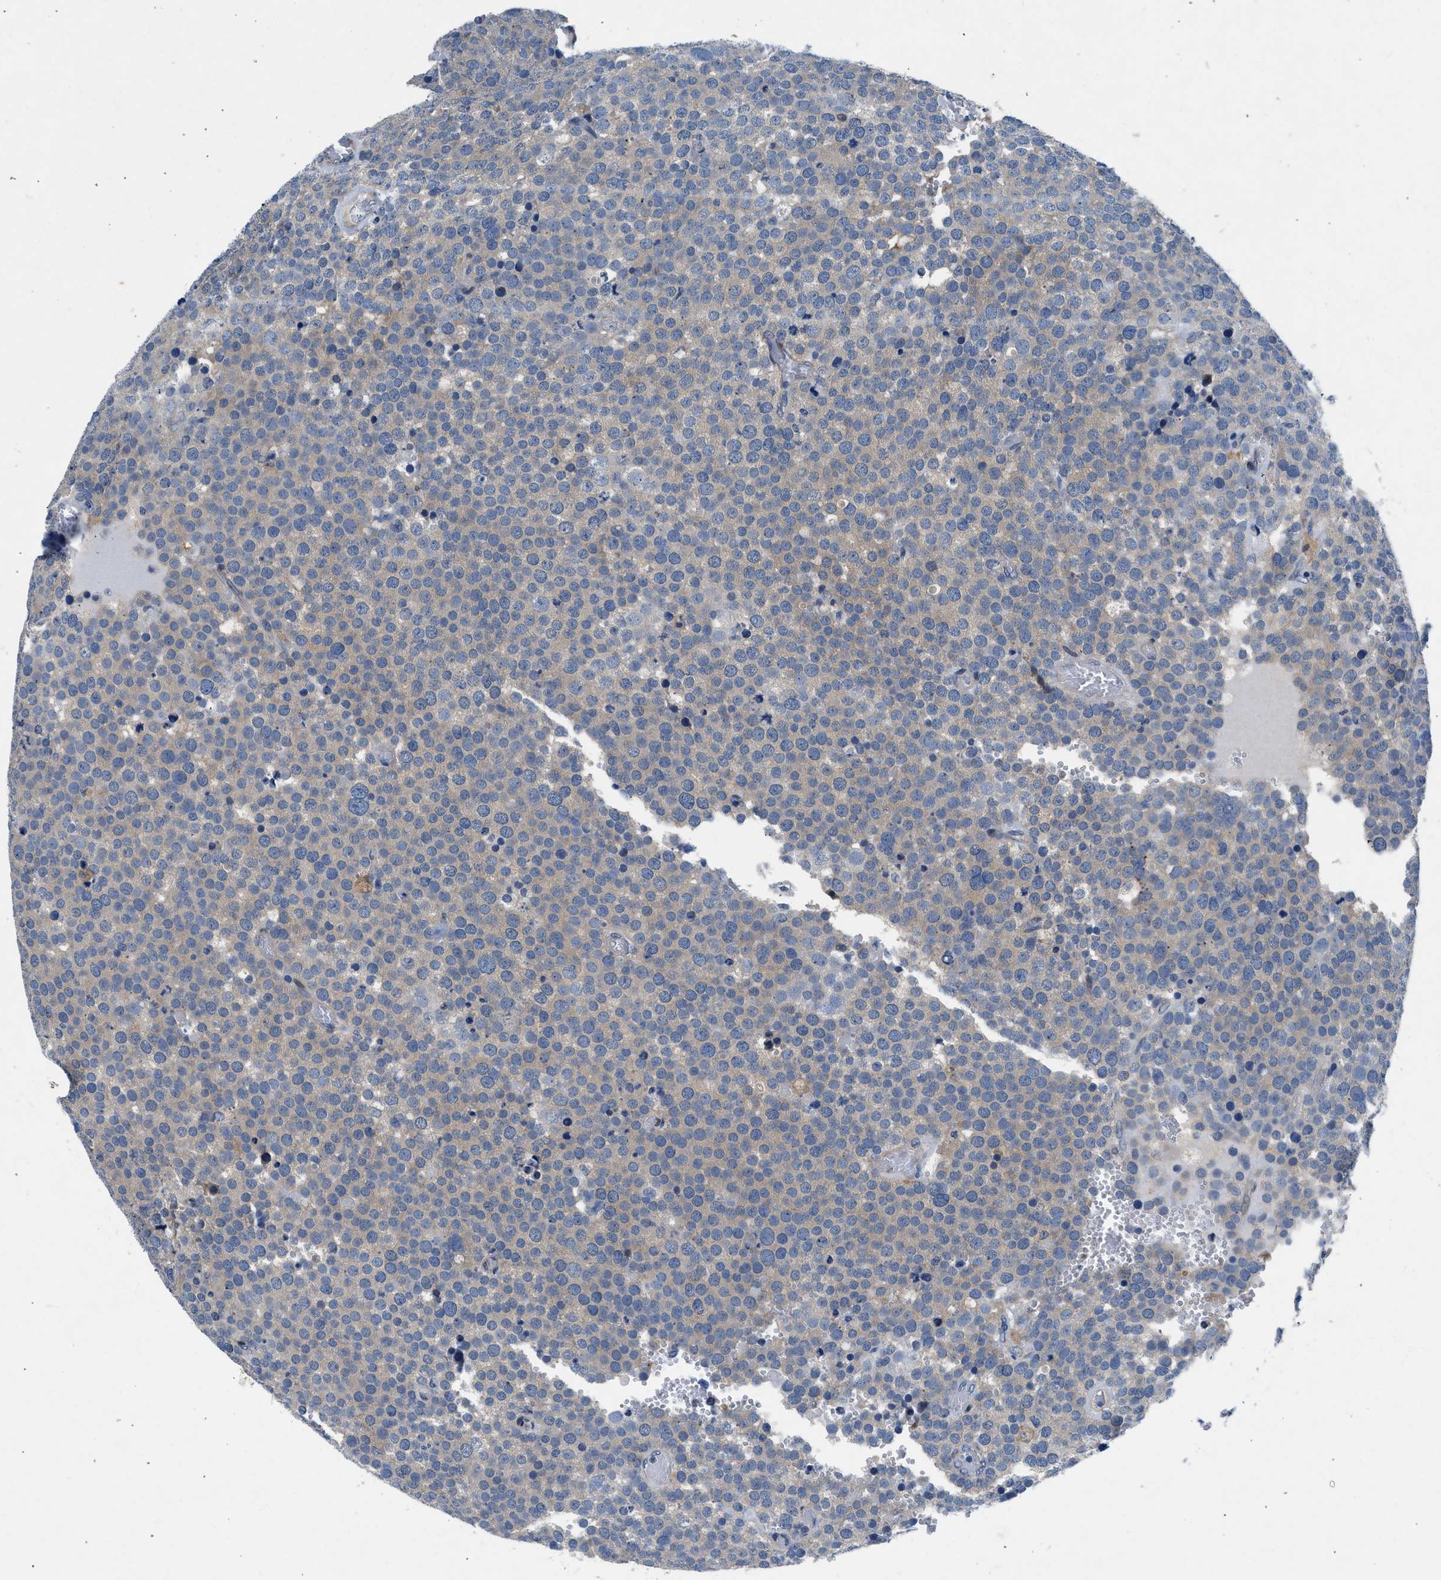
{"staining": {"intensity": "weak", "quantity": "<25%", "location": "cytoplasmic/membranous"}, "tissue": "testis cancer", "cell_type": "Tumor cells", "image_type": "cancer", "snomed": [{"axis": "morphology", "description": "Normal tissue, NOS"}, {"axis": "morphology", "description": "Seminoma, NOS"}, {"axis": "topography", "description": "Testis"}], "caption": "A photomicrograph of testis seminoma stained for a protein reveals no brown staining in tumor cells. (Stains: DAB immunohistochemistry with hematoxylin counter stain, Microscopy: brightfield microscopy at high magnification).", "gene": "COPS2", "patient": {"sex": "male", "age": 71}}